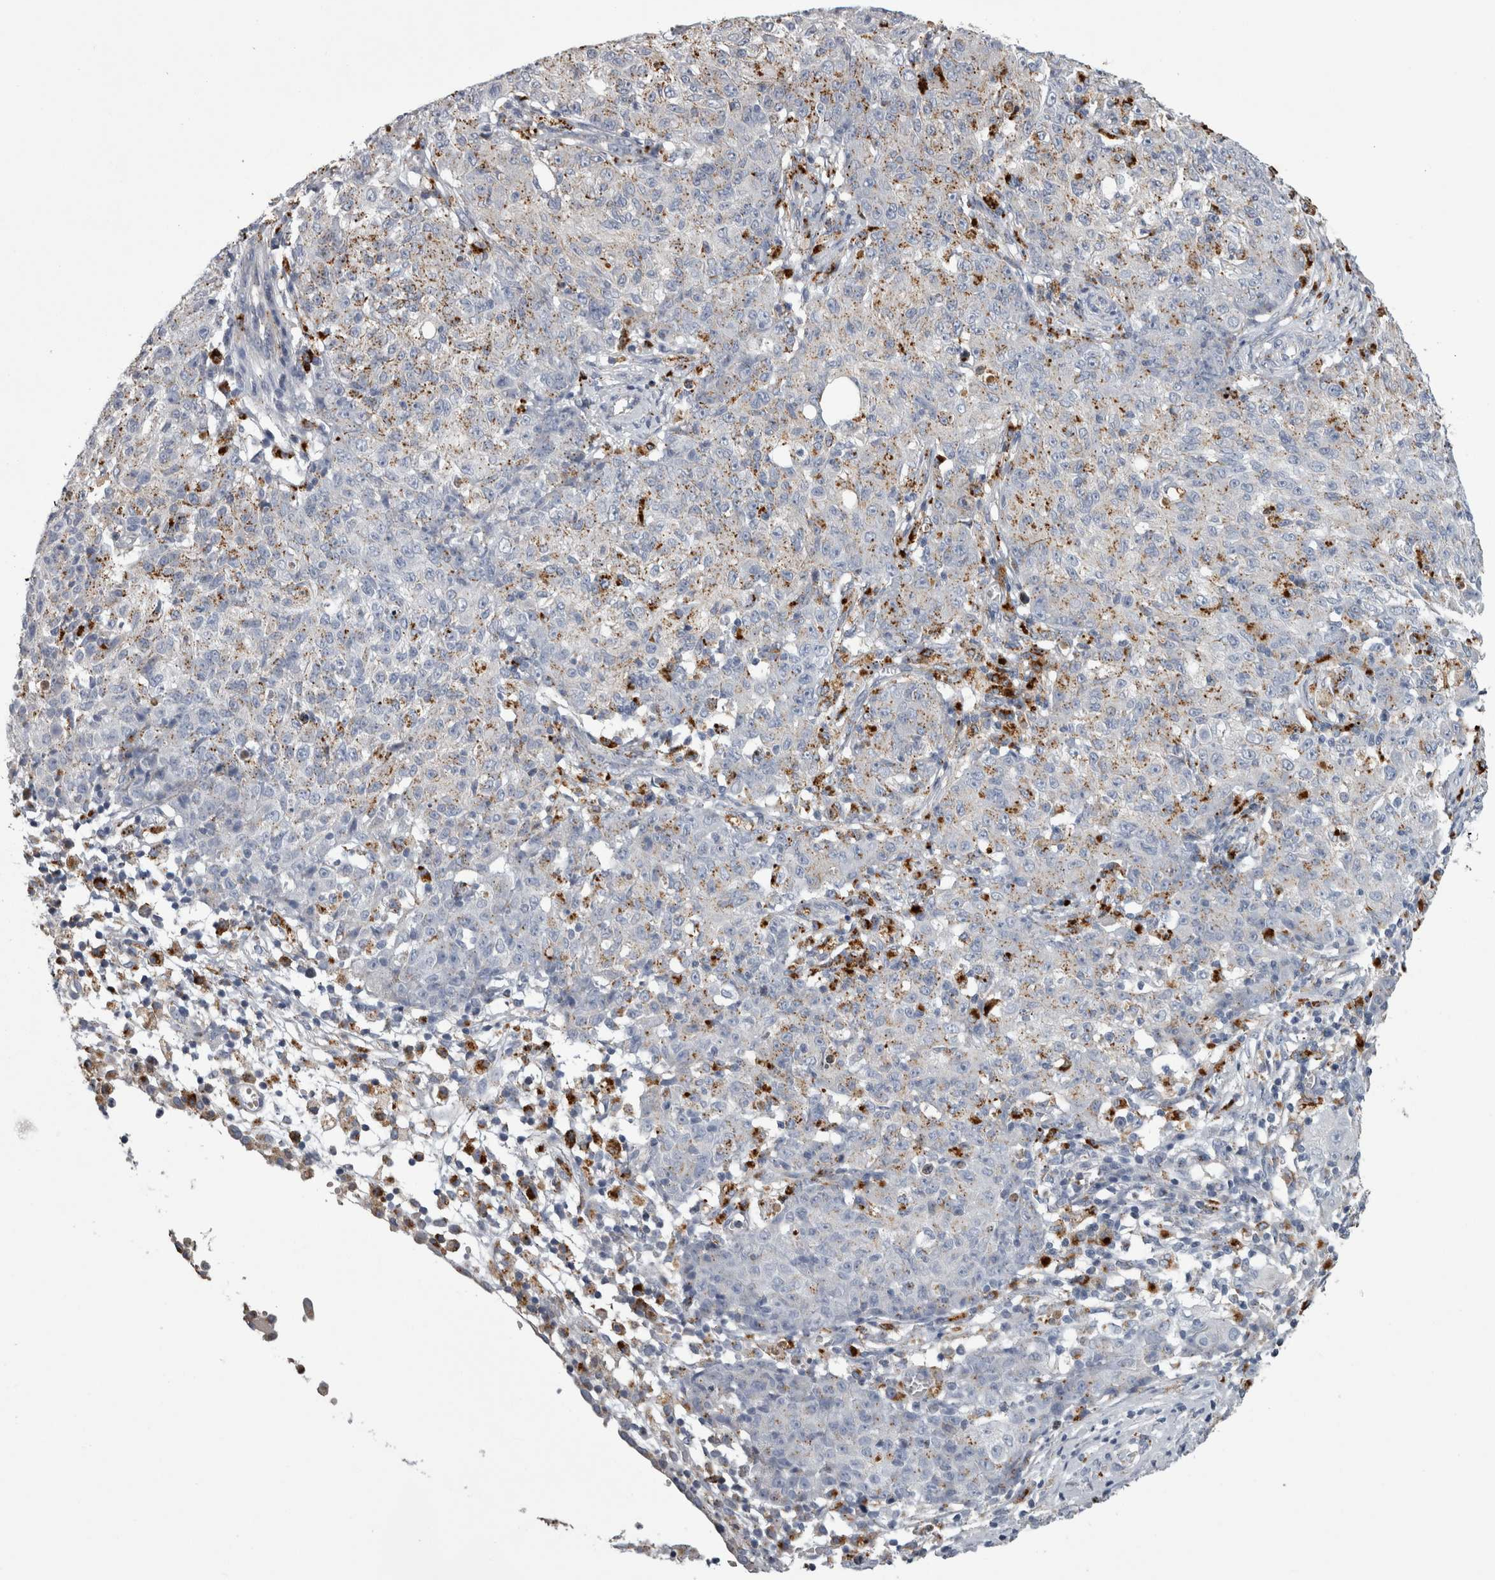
{"staining": {"intensity": "weak", "quantity": "25%-75%", "location": "cytoplasmic/membranous"}, "tissue": "ovarian cancer", "cell_type": "Tumor cells", "image_type": "cancer", "snomed": [{"axis": "morphology", "description": "Carcinoma, endometroid"}, {"axis": "topography", "description": "Ovary"}], "caption": "Human endometroid carcinoma (ovarian) stained with a brown dye reveals weak cytoplasmic/membranous positive positivity in approximately 25%-75% of tumor cells.", "gene": "DPP7", "patient": {"sex": "female", "age": 42}}